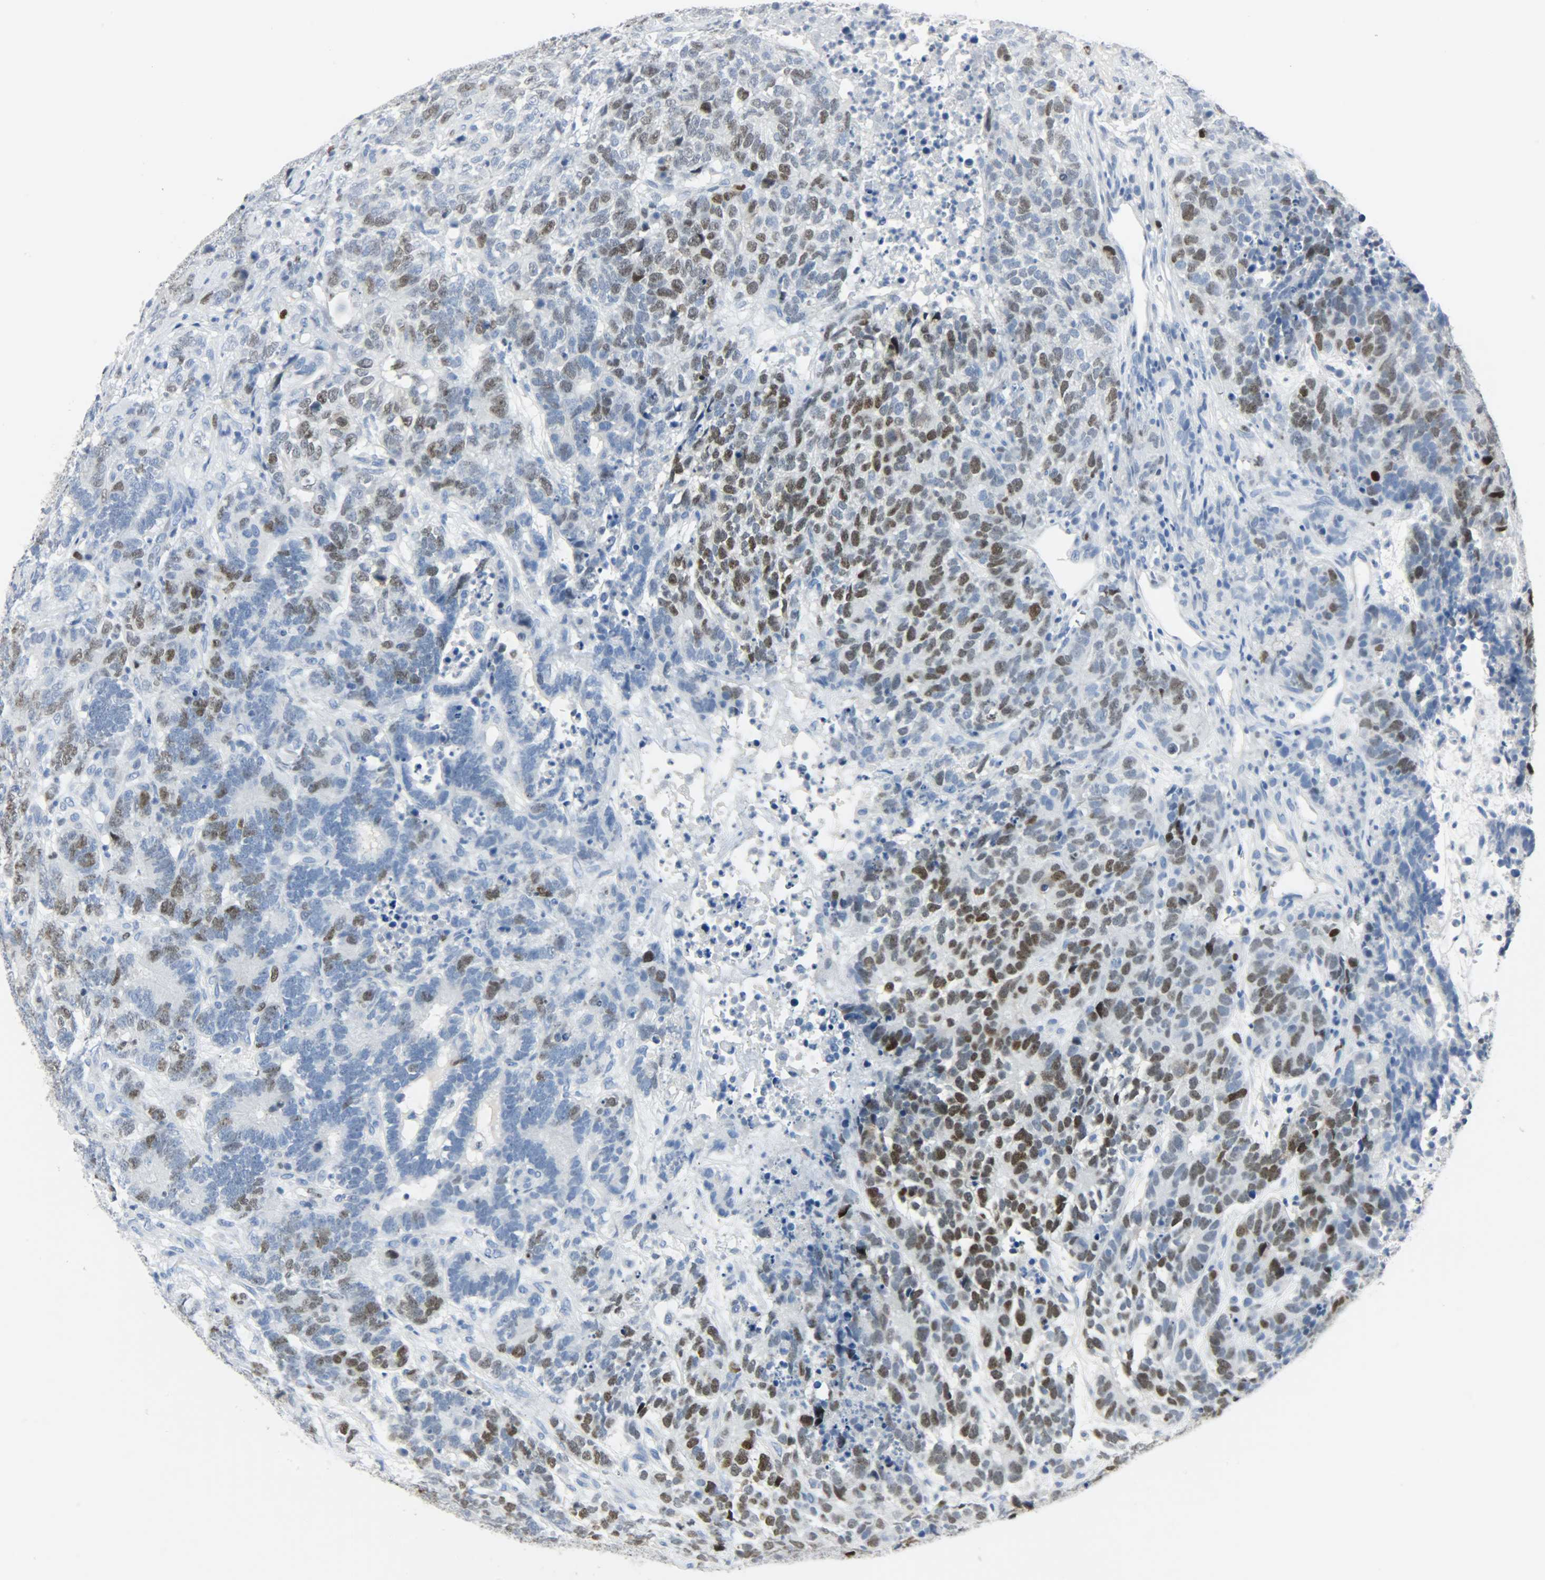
{"staining": {"intensity": "moderate", "quantity": "25%-75%", "location": "nuclear"}, "tissue": "testis cancer", "cell_type": "Tumor cells", "image_type": "cancer", "snomed": [{"axis": "morphology", "description": "Carcinoma, Embryonal, NOS"}, {"axis": "topography", "description": "Testis"}], "caption": "Testis embryonal carcinoma stained with DAB (3,3'-diaminobenzidine) IHC demonstrates medium levels of moderate nuclear positivity in about 25%-75% of tumor cells.", "gene": "HELLS", "patient": {"sex": "male", "age": 26}}